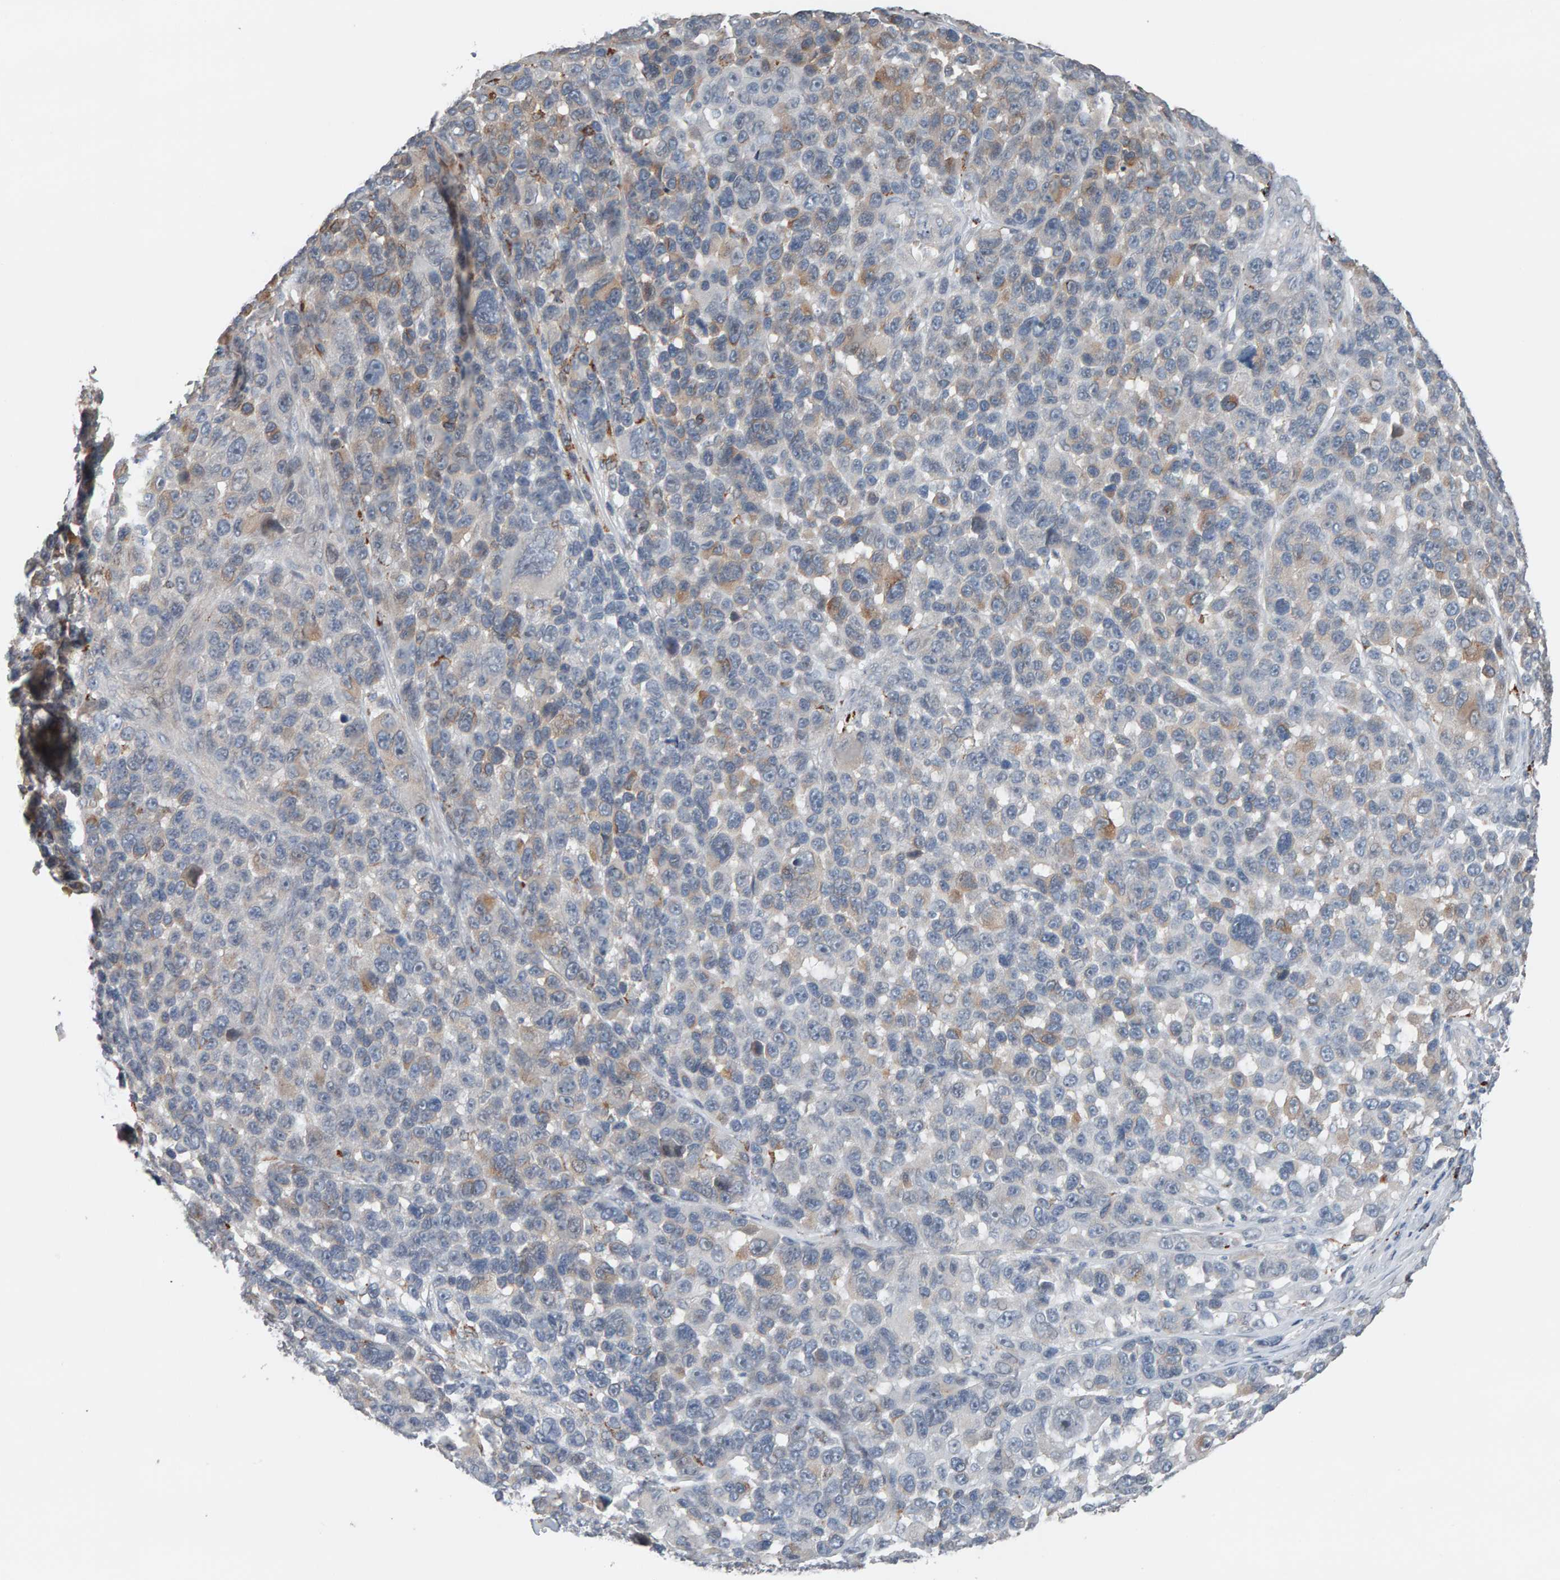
{"staining": {"intensity": "weak", "quantity": "<25%", "location": "cytoplasmic/membranous"}, "tissue": "melanoma", "cell_type": "Tumor cells", "image_type": "cancer", "snomed": [{"axis": "morphology", "description": "Malignant melanoma, NOS"}, {"axis": "topography", "description": "Skin"}], "caption": "The micrograph demonstrates no significant staining in tumor cells of malignant melanoma.", "gene": "IPPK", "patient": {"sex": "male", "age": 53}}